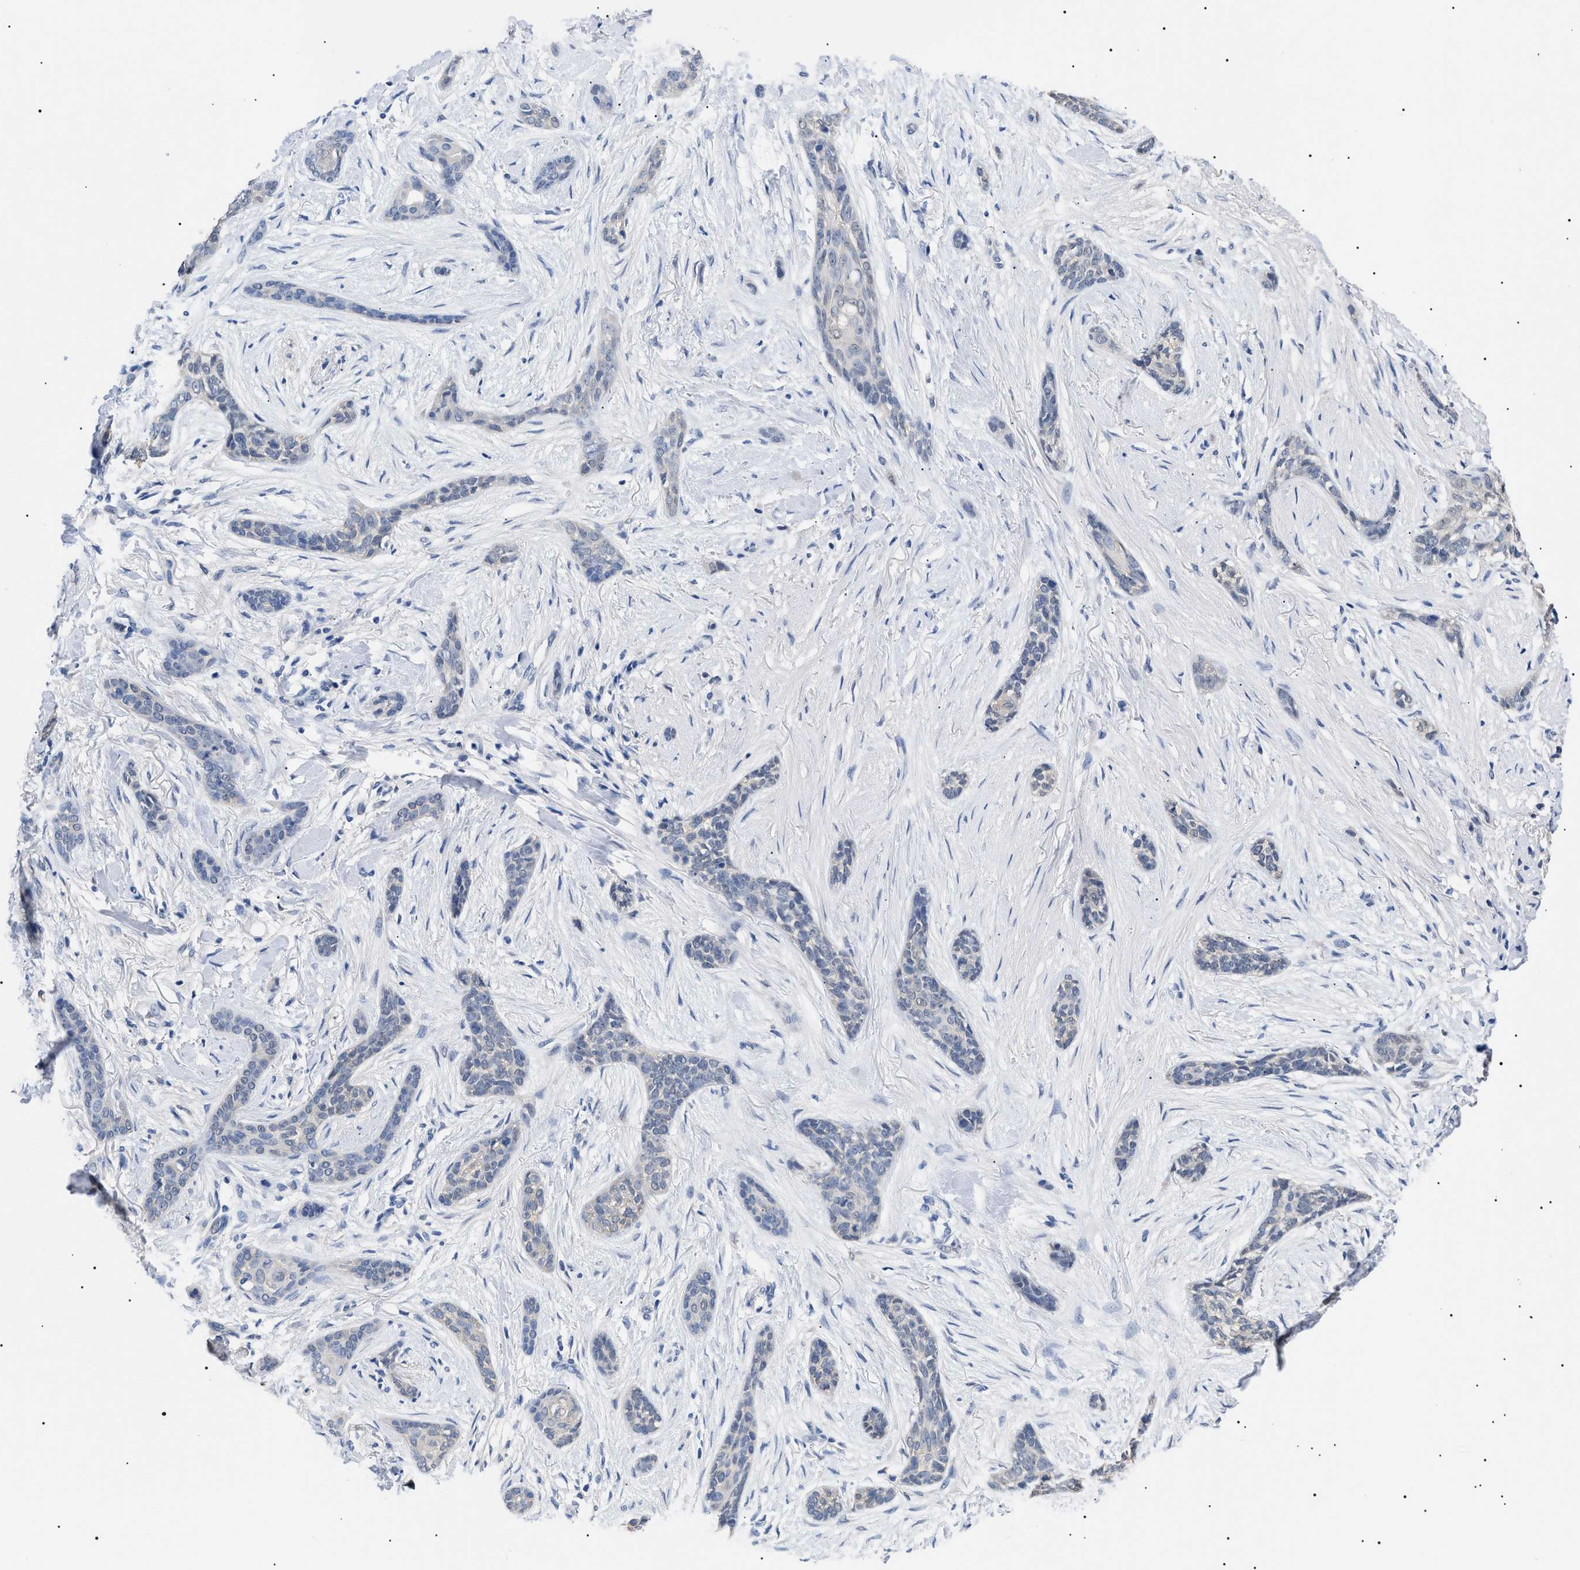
{"staining": {"intensity": "negative", "quantity": "none", "location": "none"}, "tissue": "skin cancer", "cell_type": "Tumor cells", "image_type": "cancer", "snomed": [{"axis": "morphology", "description": "Basal cell carcinoma"}, {"axis": "morphology", "description": "Adnexal tumor, benign"}, {"axis": "topography", "description": "Skin"}], "caption": "A high-resolution histopathology image shows IHC staining of skin benign adnexal tumor, which exhibits no significant staining in tumor cells. (DAB (3,3'-diaminobenzidine) immunohistochemistry with hematoxylin counter stain).", "gene": "PRRT2", "patient": {"sex": "female", "age": 42}}